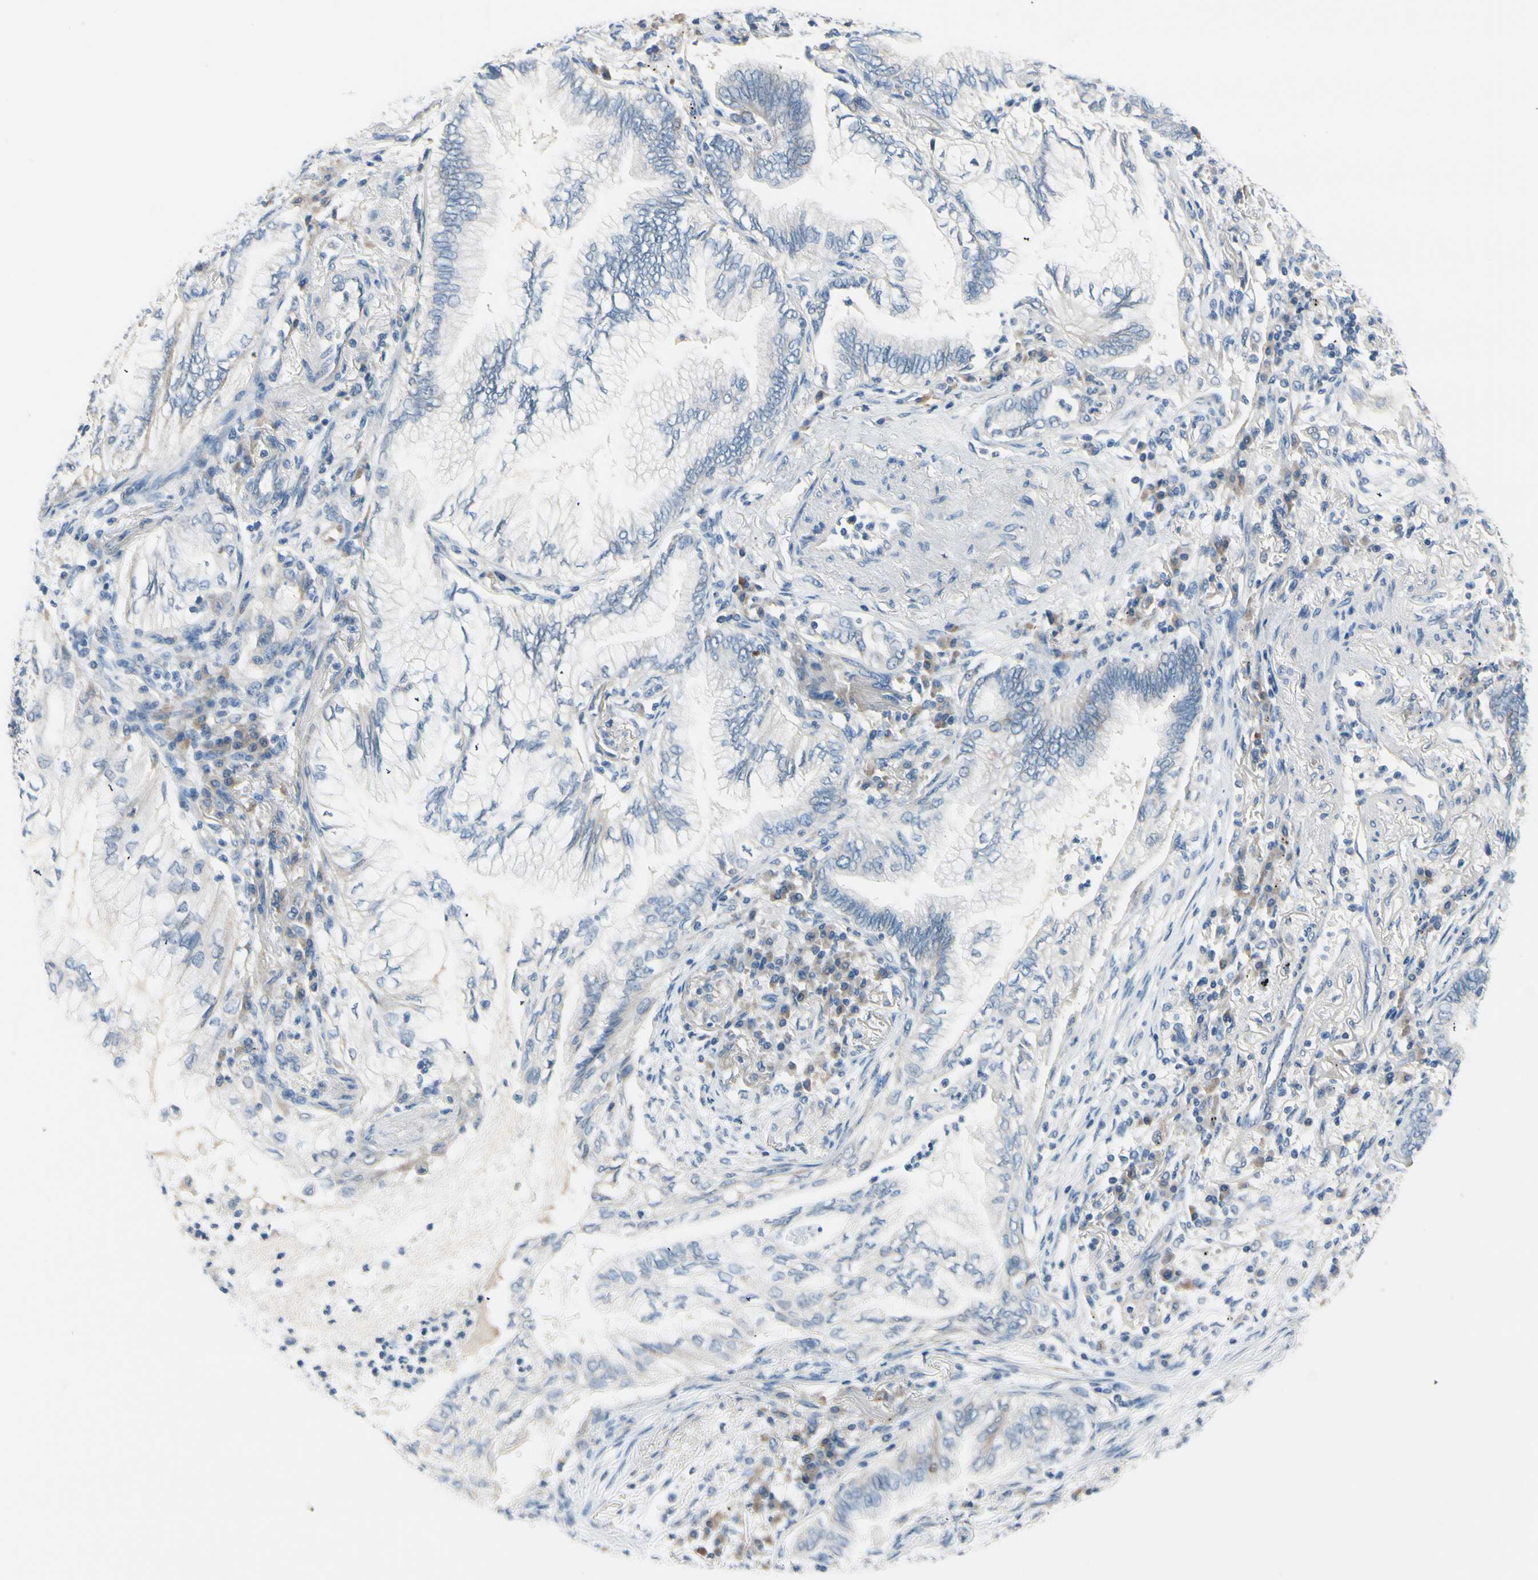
{"staining": {"intensity": "negative", "quantity": "none", "location": "none"}, "tissue": "lung cancer", "cell_type": "Tumor cells", "image_type": "cancer", "snomed": [{"axis": "morphology", "description": "Normal tissue, NOS"}, {"axis": "morphology", "description": "Adenocarcinoma, NOS"}, {"axis": "topography", "description": "Bronchus"}, {"axis": "topography", "description": "Lung"}], "caption": "High power microscopy image of an immunohistochemistry (IHC) image of lung cancer, revealing no significant expression in tumor cells. Nuclei are stained in blue.", "gene": "CKAP2", "patient": {"sex": "female", "age": 70}}